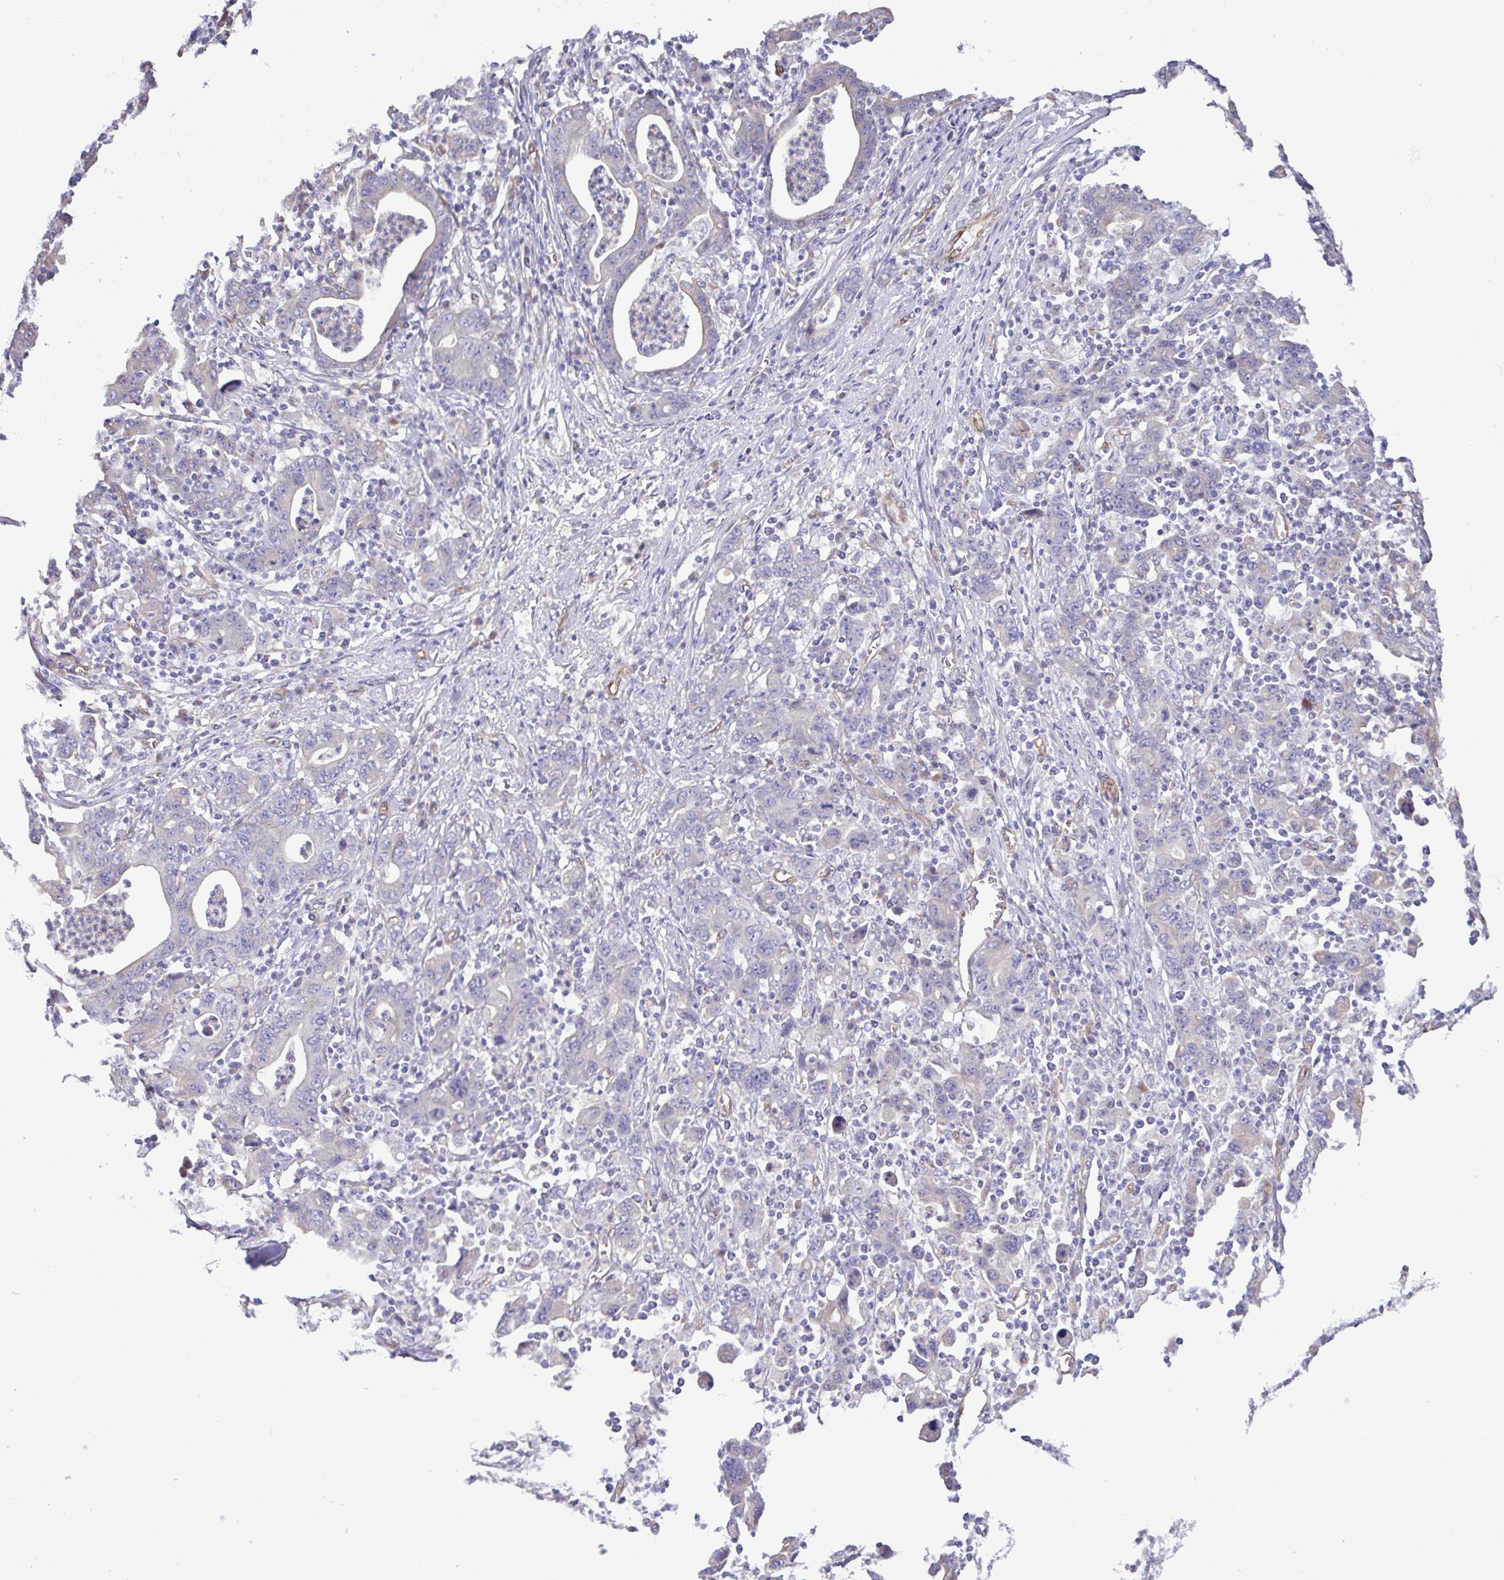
{"staining": {"intensity": "negative", "quantity": "none", "location": "none"}, "tissue": "stomach cancer", "cell_type": "Tumor cells", "image_type": "cancer", "snomed": [{"axis": "morphology", "description": "Adenocarcinoma, NOS"}, {"axis": "topography", "description": "Stomach, upper"}], "caption": "High magnification brightfield microscopy of stomach adenocarcinoma stained with DAB (brown) and counterstained with hematoxylin (blue): tumor cells show no significant positivity.", "gene": "FLT1", "patient": {"sex": "male", "age": 69}}